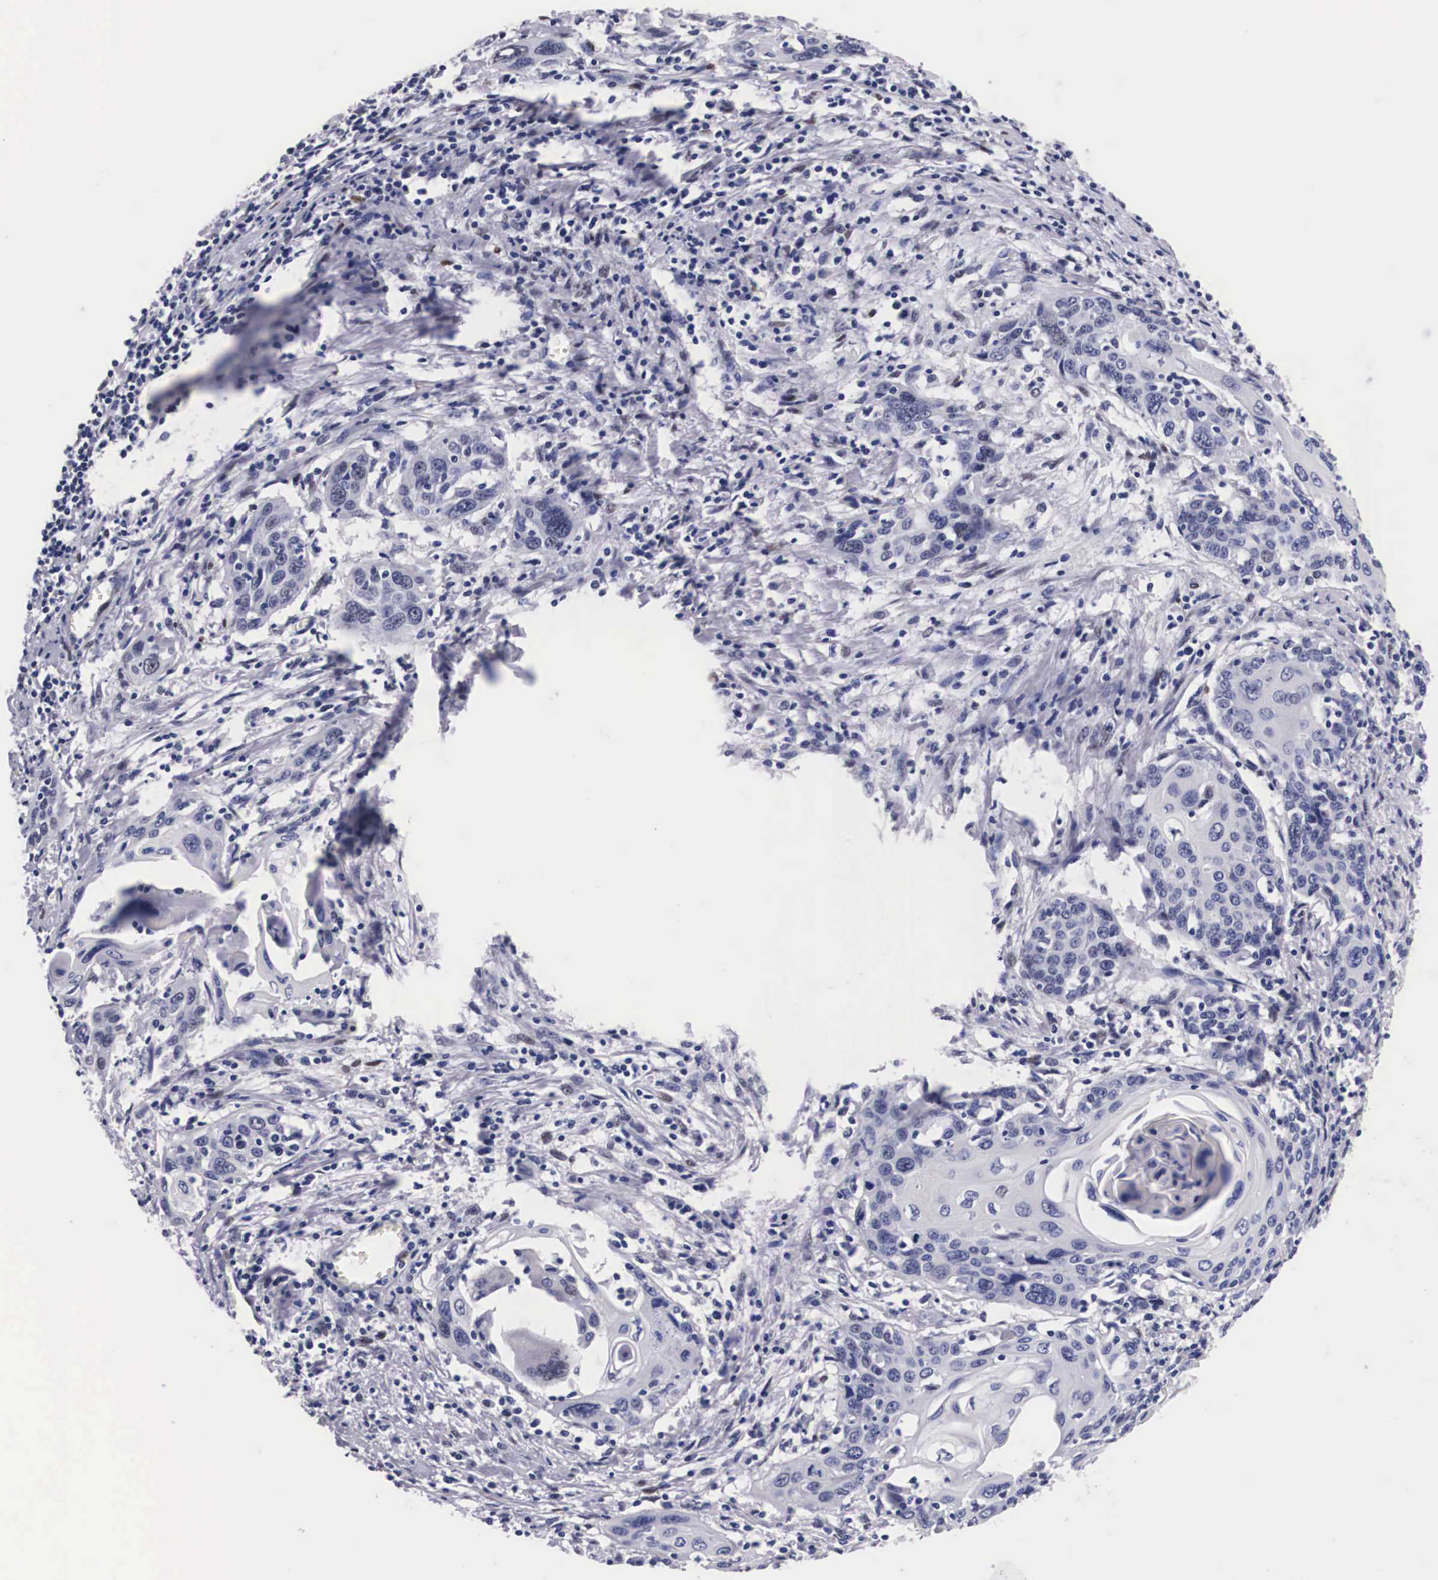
{"staining": {"intensity": "negative", "quantity": "none", "location": "none"}, "tissue": "cervical cancer", "cell_type": "Tumor cells", "image_type": "cancer", "snomed": [{"axis": "morphology", "description": "Squamous cell carcinoma, NOS"}, {"axis": "topography", "description": "Cervix"}], "caption": "Human cervical cancer (squamous cell carcinoma) stained for a protein using IHC exhibits no staining in tumor cells.", "gene": "KHDRBS3", "patient": {"sex": "female", "age": 54}}